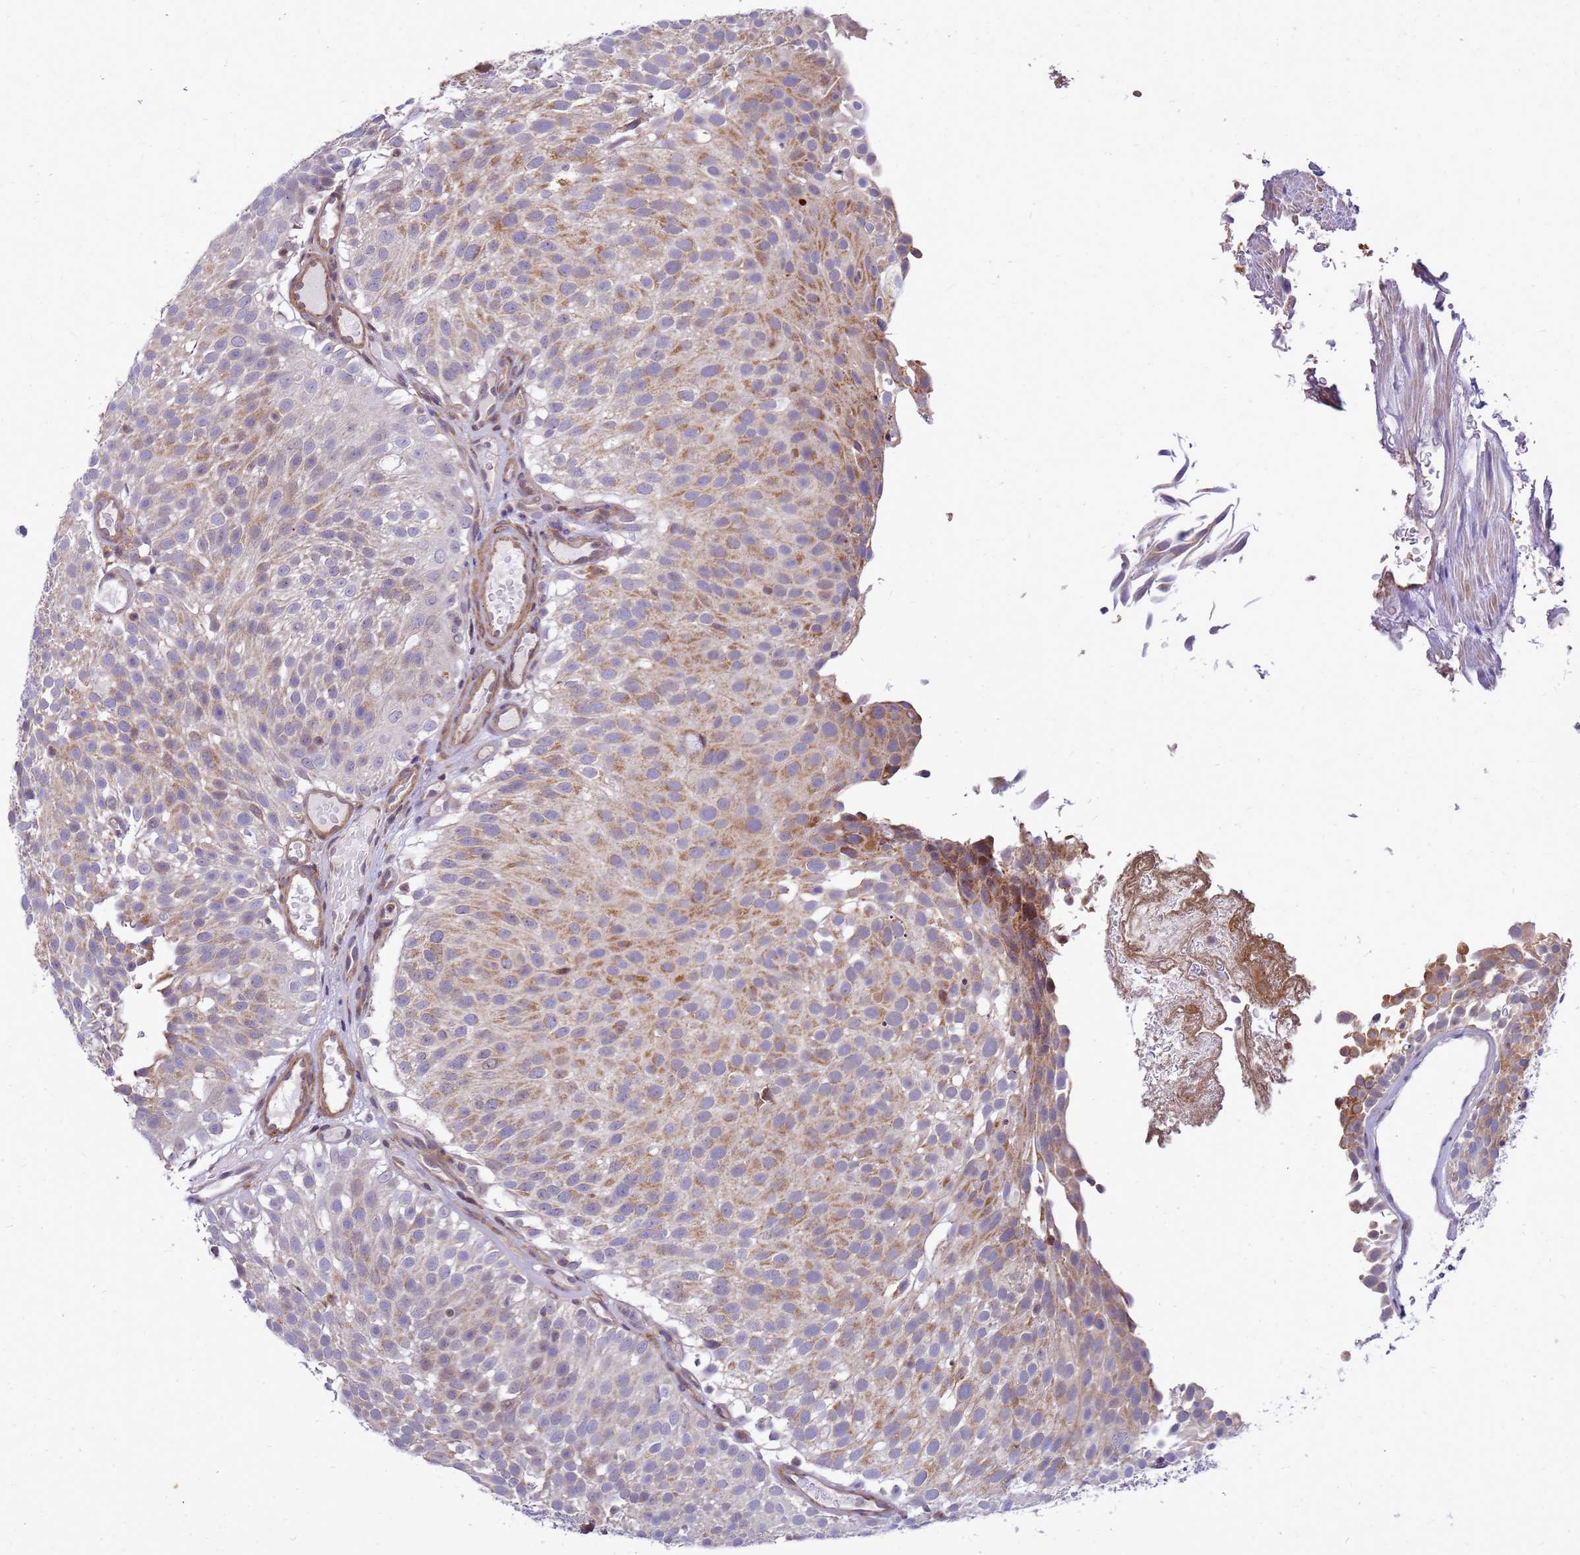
{"staining": {"intensity": "moderate", "quantity": "25%-75%", "location": "cytoplasmic/membranous"}, "tissue": "urothelial cancer", "cell_type": "Tumor cells", "image_type": "cancer", "snomed": [{"axis": "morphology", "description": "Urothelial carcinoma, Low grade"}, {"axis": "topography", "description": "Urinary bladder"}], "caption": "Immunohistochemical staining of human low-grade urothelial carcinoma reveals medium levels of moderate cytoplasmic/membranous protein positivity in approximately 25%-75% of tumor cells.", "gene": "C12orf43", "patient": {"sex": "male", "age": 78}}